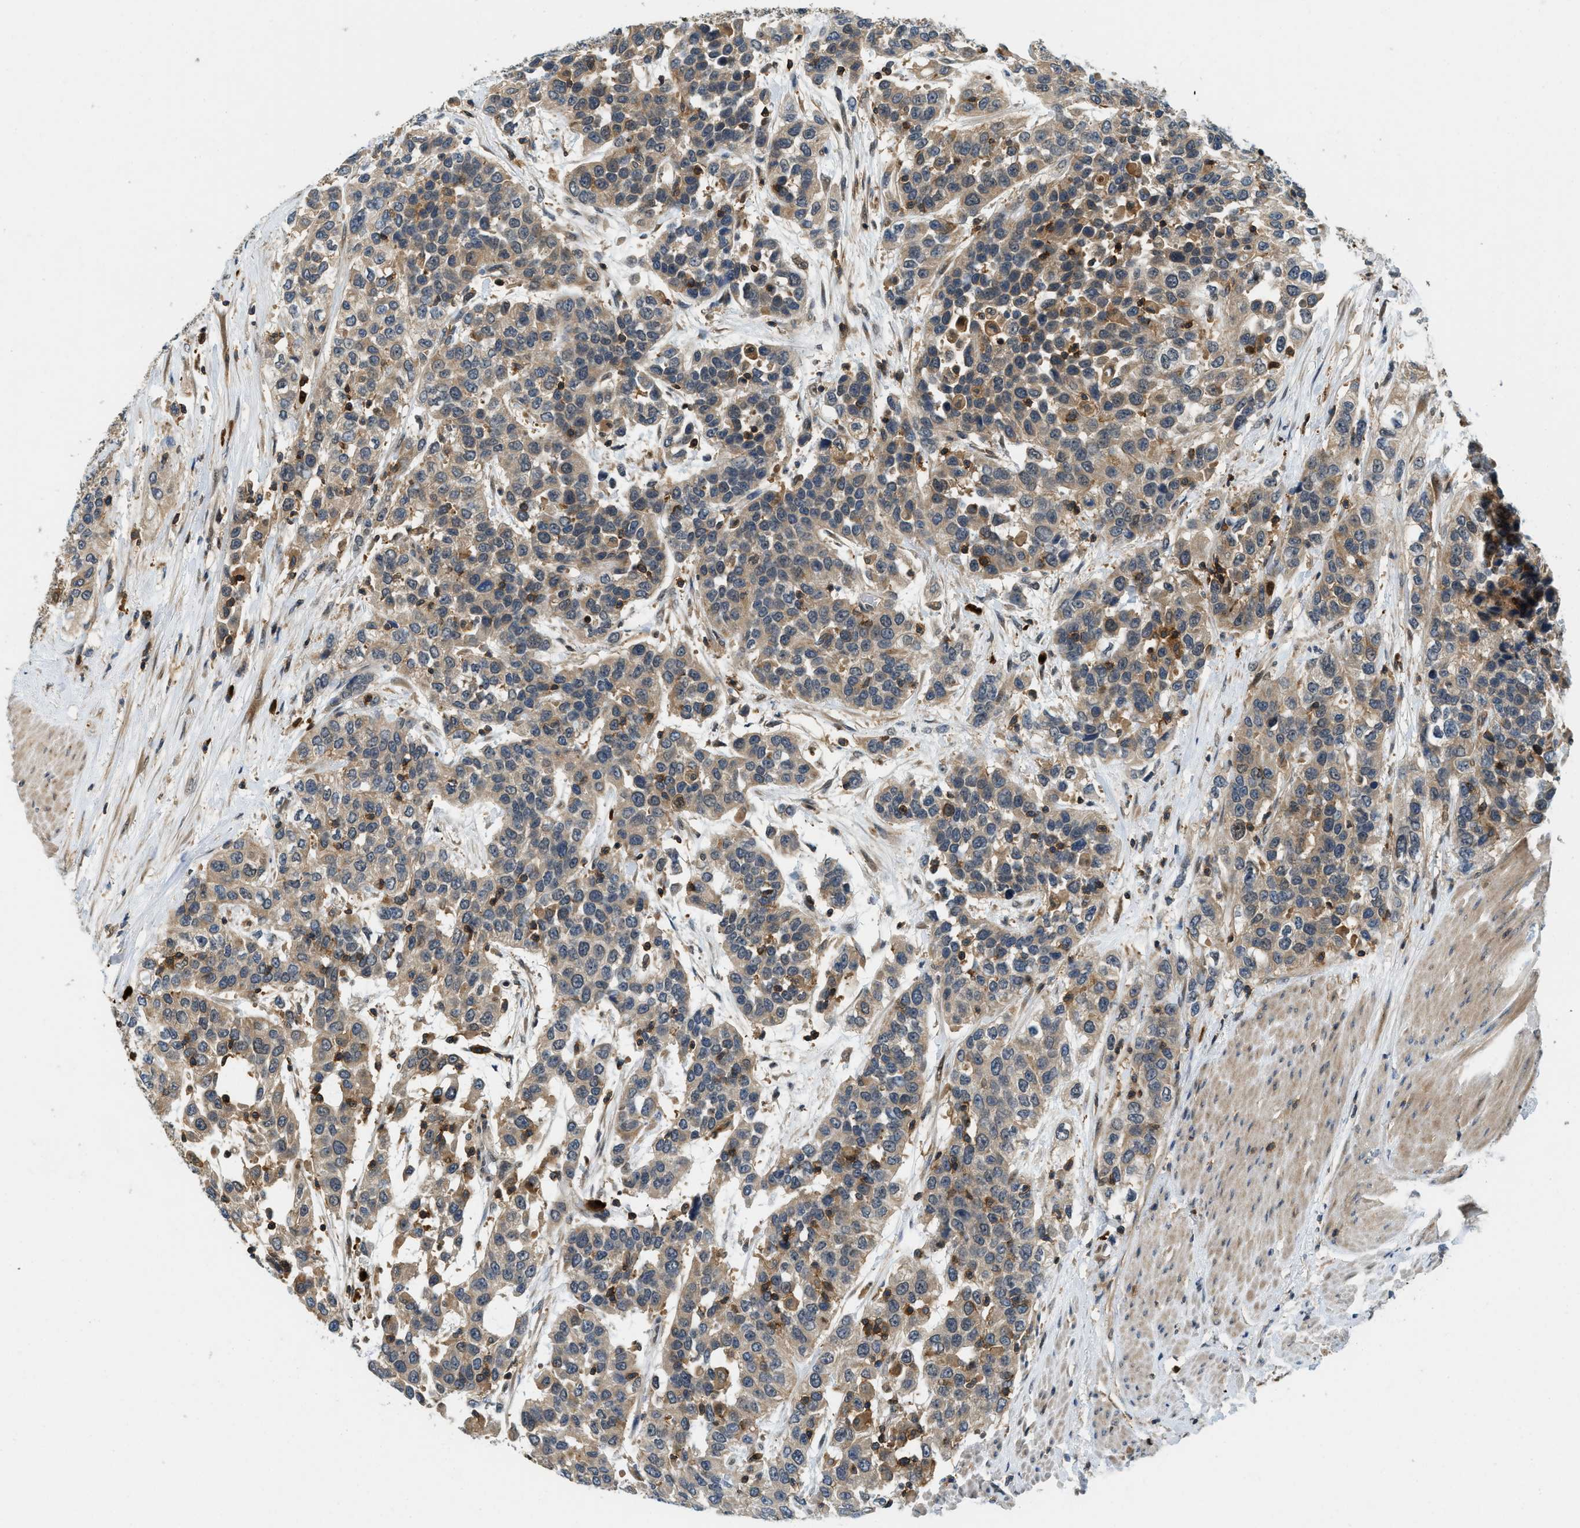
{"staining": {"intensity": "weak", "quantity": ">75%", "location": "cytoplasmic/membranous"}, "tissue": "urothelial cancer", "cell_type": "Tumor cells", "image_type": "cancer", "snomed": [{"axis": "morphology", "description": "Urothelial carcinoma, High grade"}, {"axis": "topography", "description": "Urinary bladder"}], "caption": "Immunohistochemistry (IHC) histopathology image of neoplastic tissue: urothelial carcinoma (high-grade) stained using immunohistochemistry (IHC) reveals low levels of weak protein expression localized specifically in the cytoplasmic/membranous of tumor cells, appearing as a cytoplasmic/membranous brown color.", "gene": "GMPPB", "patient": {"sex": "female", "age": 80}}